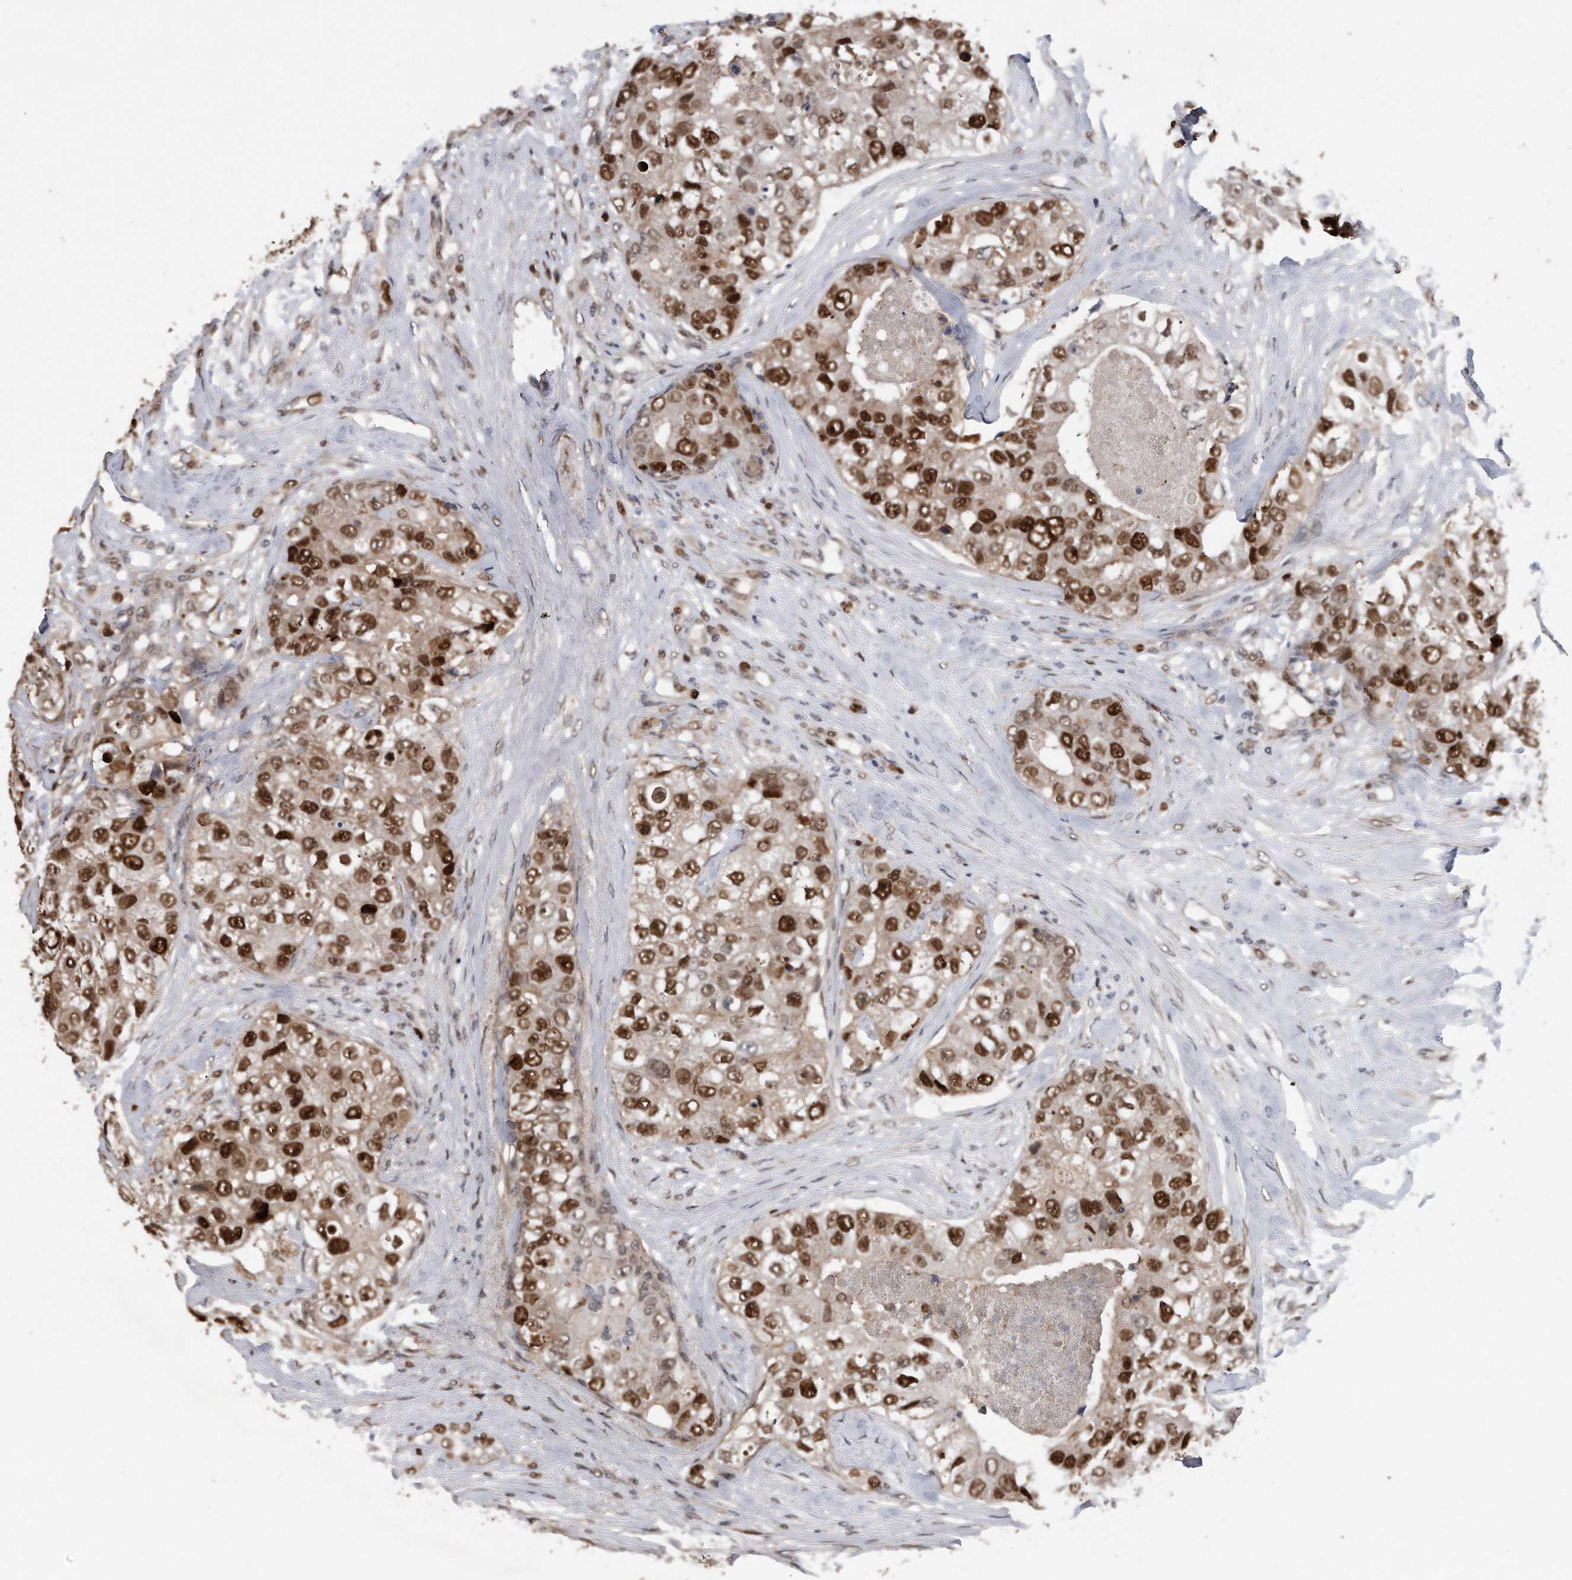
{"staining": {"intensity": "strong", "quantity": ">75%", "location": "nuclear"}, "tissue": "breast cancer", "cell_type": "Tumor cells", "image_type": "cancer", "snomed": [{"axis": "morphology", "description": "Duct carcinoma"}, {"axis": "topography", "description": "Breast"}], "caption": "Strong nuclear positivity for a protein is appreciated in about >75% of tumor cells of breast cancer using immunohistochemistry.", "gene": "PCNA", "patient": {"sex": "female", "age": 62}}